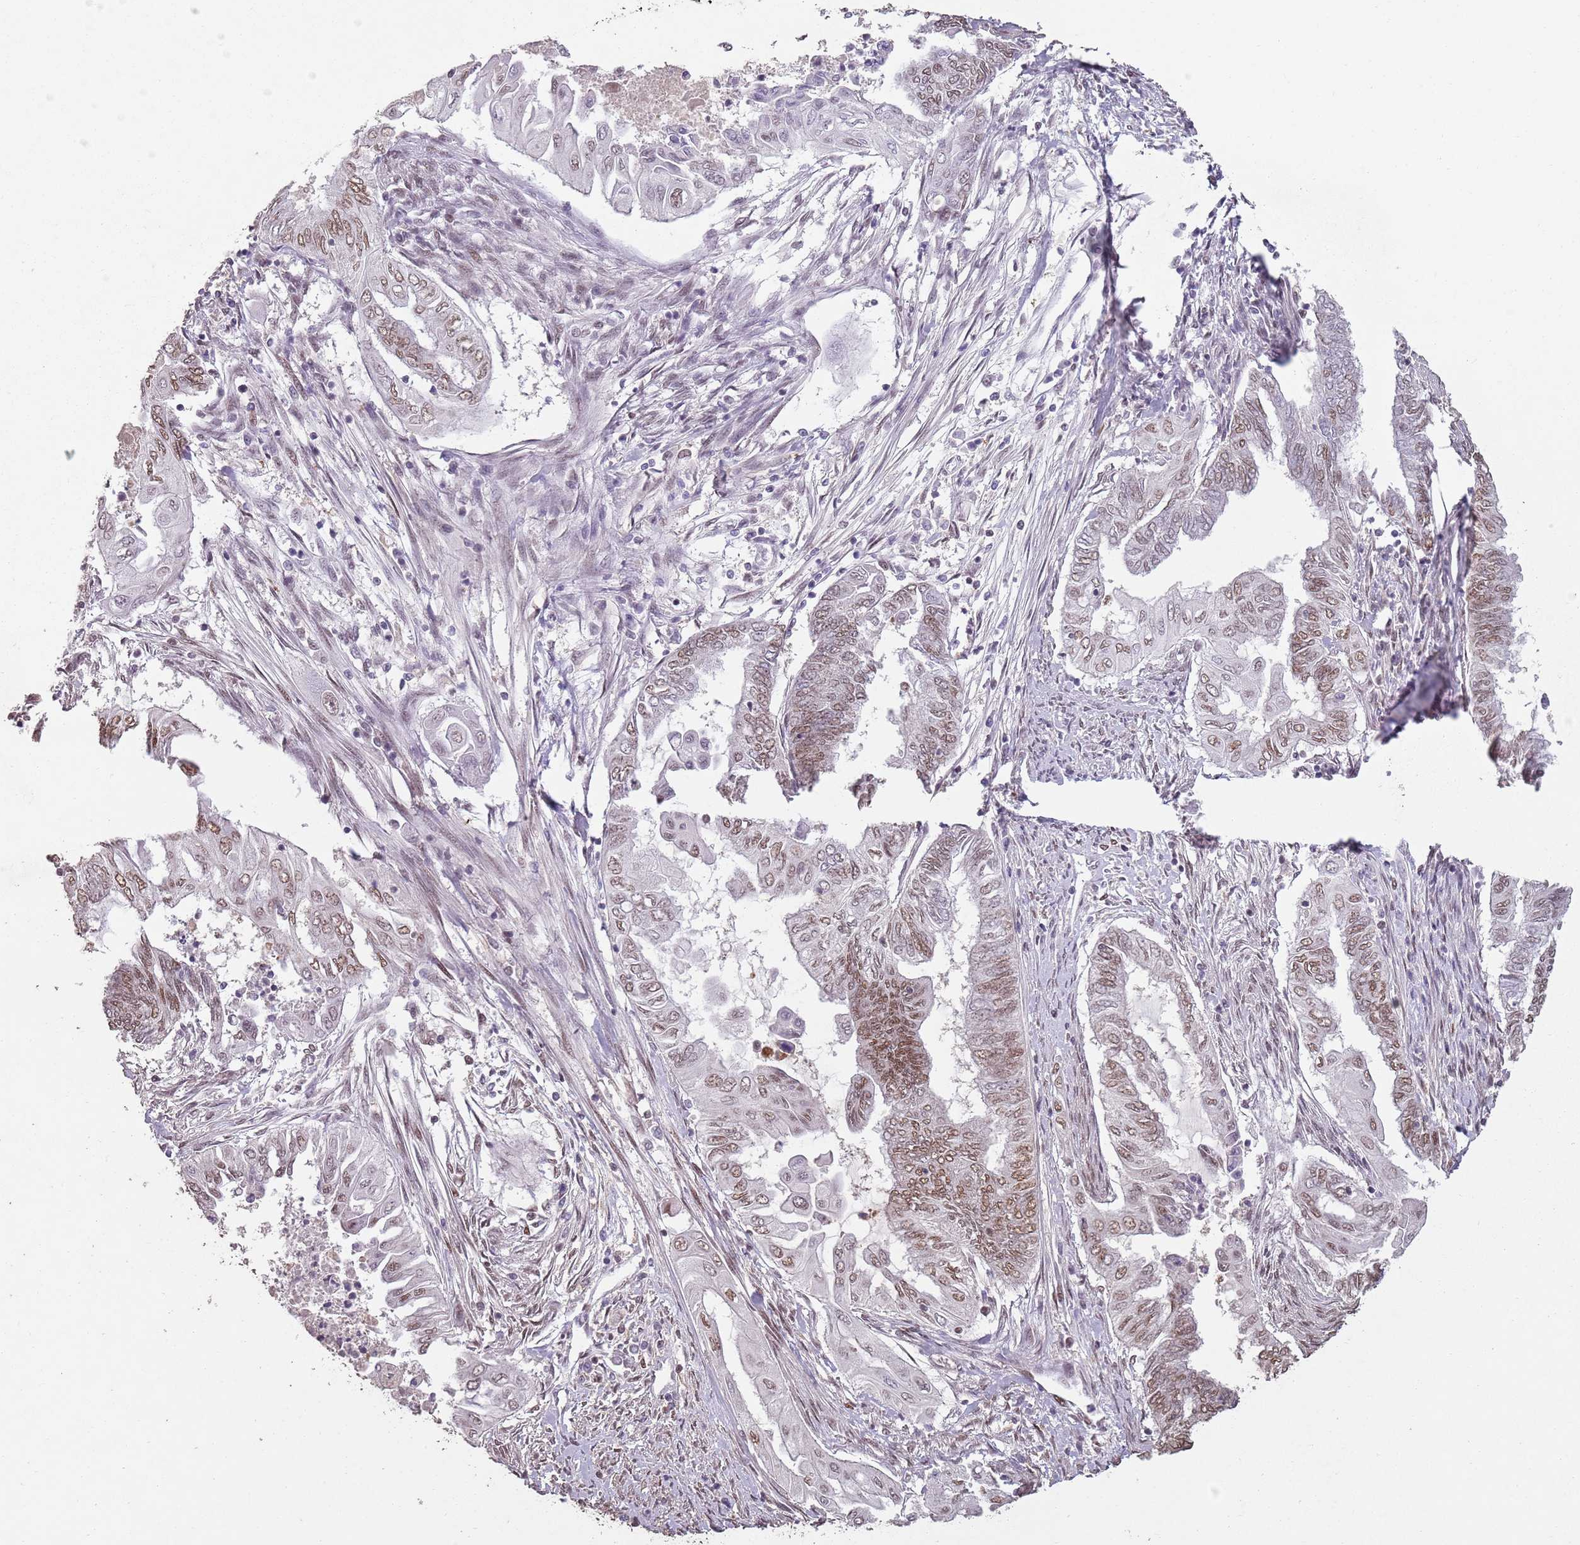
{"staining": {"intensity": "moderate", "quantity": ">75%", "location": "nuclear"}, "tissue": "endometrial cancer", "cell_type": "Tumor cells", "image_type": "cancer", "snomed": [{"axis": "morphology", "description": "Adenocarcinoma, NOS"}, {"axis": "topography", "description": "Uterus"}, {"axis": "topography", "description": "Endometrium"}], "caption": "Immunohistochemistry (IHC) image of human adenocarcinoma (endometrial) stained for a protein (brown), which exhibits medium levels of moderate nuclear staining in about >75% of tumor cells.", "gene": "ARL14EP", "patient": {"sex": "female", "age": 70}}